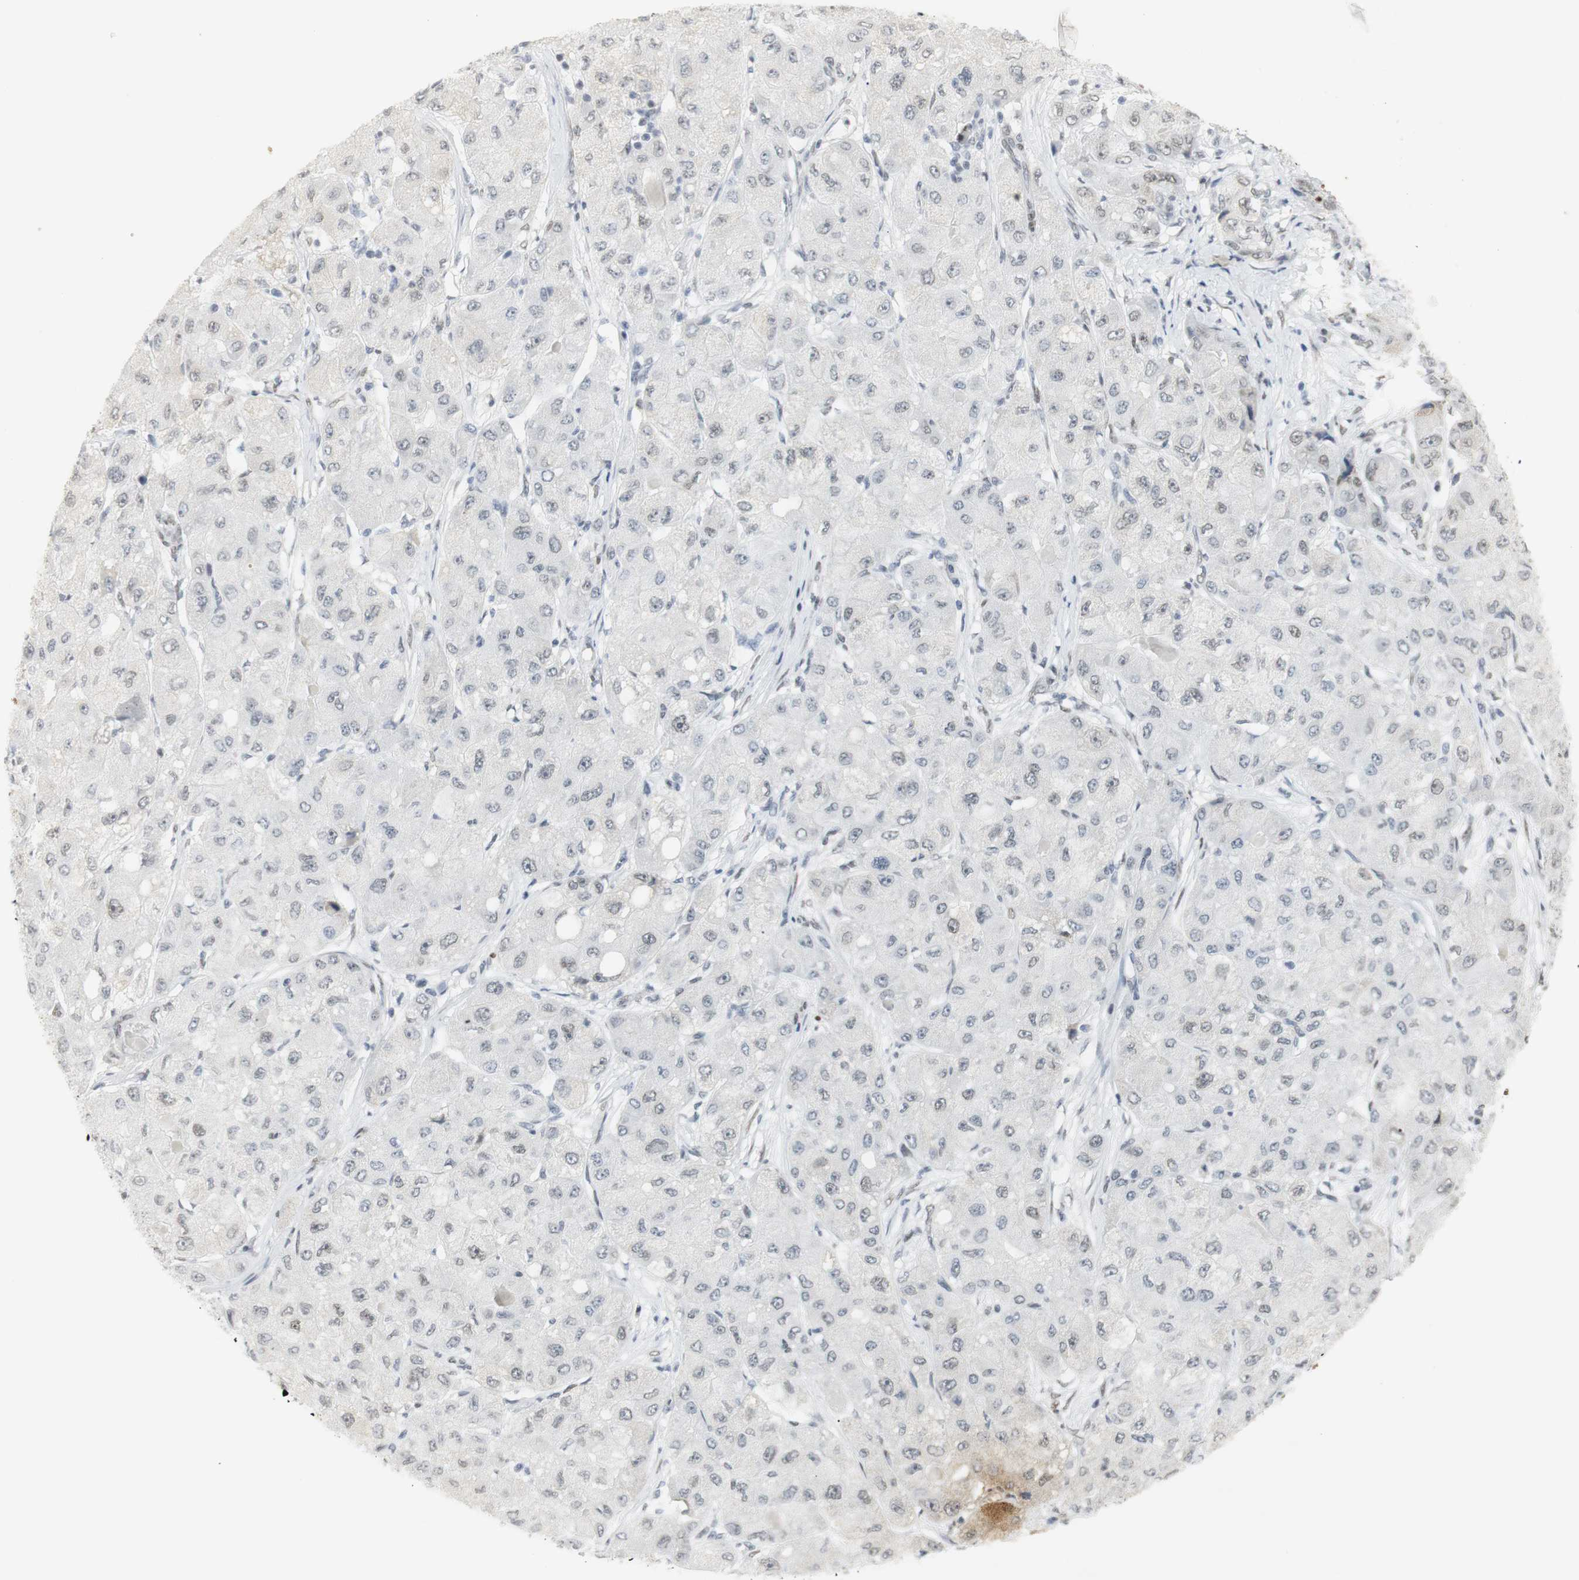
{"staining": {"intensity": "weak", "quantity": "<25%", "location": "nuclear"}, "tissue": "liver cancer", "cell_type": "Tumor cells", "image_type": "cancer", "snomed": [{"axis": "morphology", "description": "Carcinoma, Hepatocellular, NOS"}, {"axis": "topography", "description": "Liver"}], "caption": "Immunohistochemistry (IHC) of liver hepatocellular carcinoma shows no expression in tumor cells. (Stains: DAB (3,3'-diaminobenzidine) IHC with hematoxylin counter stain, Microscopy: brightfield microscopy at high magnification).", "gene": "BMI1", "patient": {"sex": "male", "age": 80}}